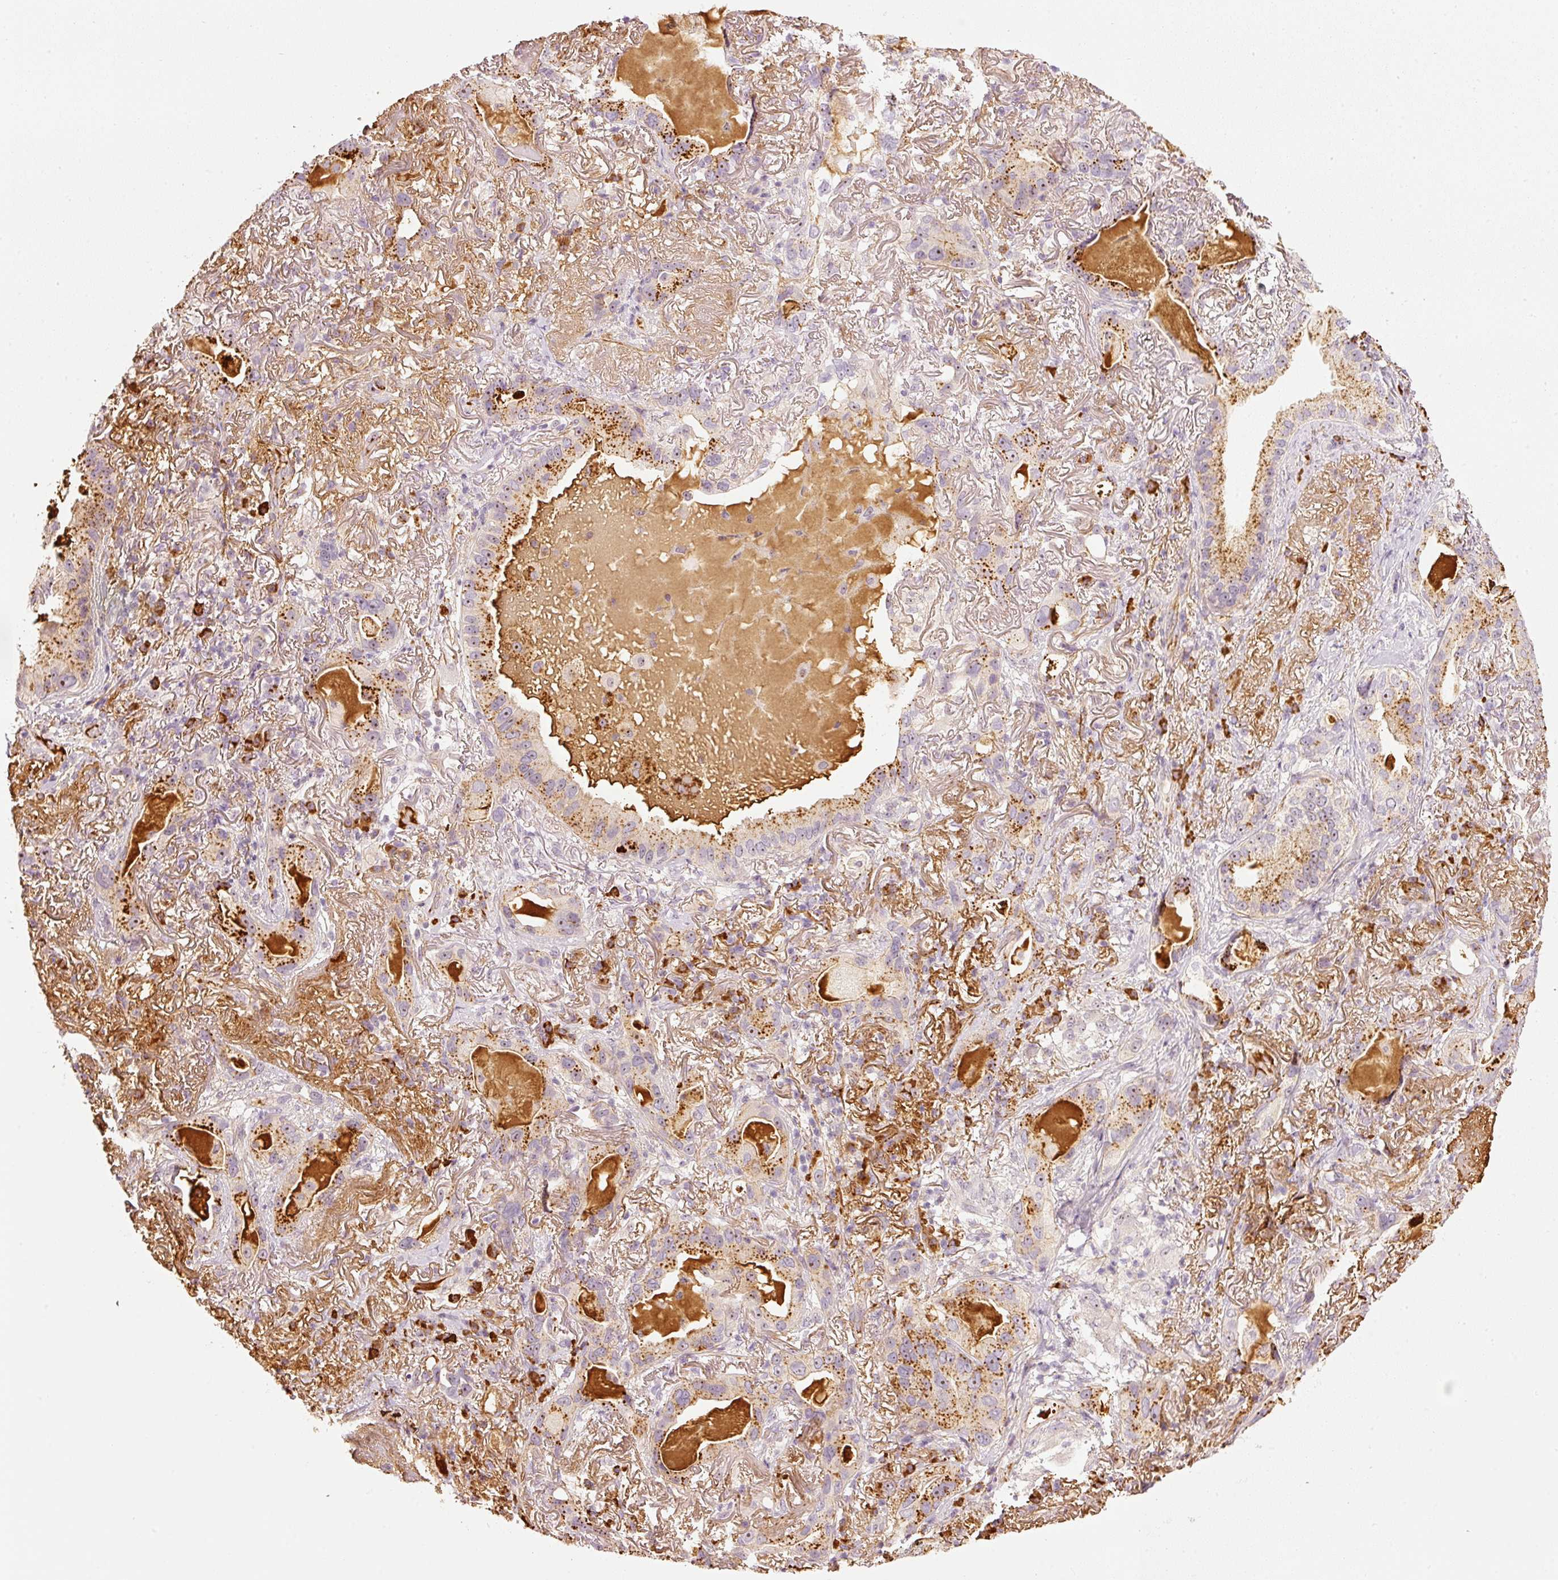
{"staining": {"intensity": "moderate", "quantity": ">75%", "location": "cytoplasmic/membranous"}, "tissue": "lung cancer", "cell_type": "Tumor cells", "image_type": "cancer", "snomed": [{"axis": "morphology", "description": "Adenocarcinoma, NOS"}, {"axis": "topography", "description": "Lung"}], "caption": "A histopathology image of lung cancer (adenocarcinoma) stained for a protein shows moderate cytoplasmic/membranous brown staining in tumor cells.", "gene": "VCAM1", "patient": {"sex": "female", "age": 69}}